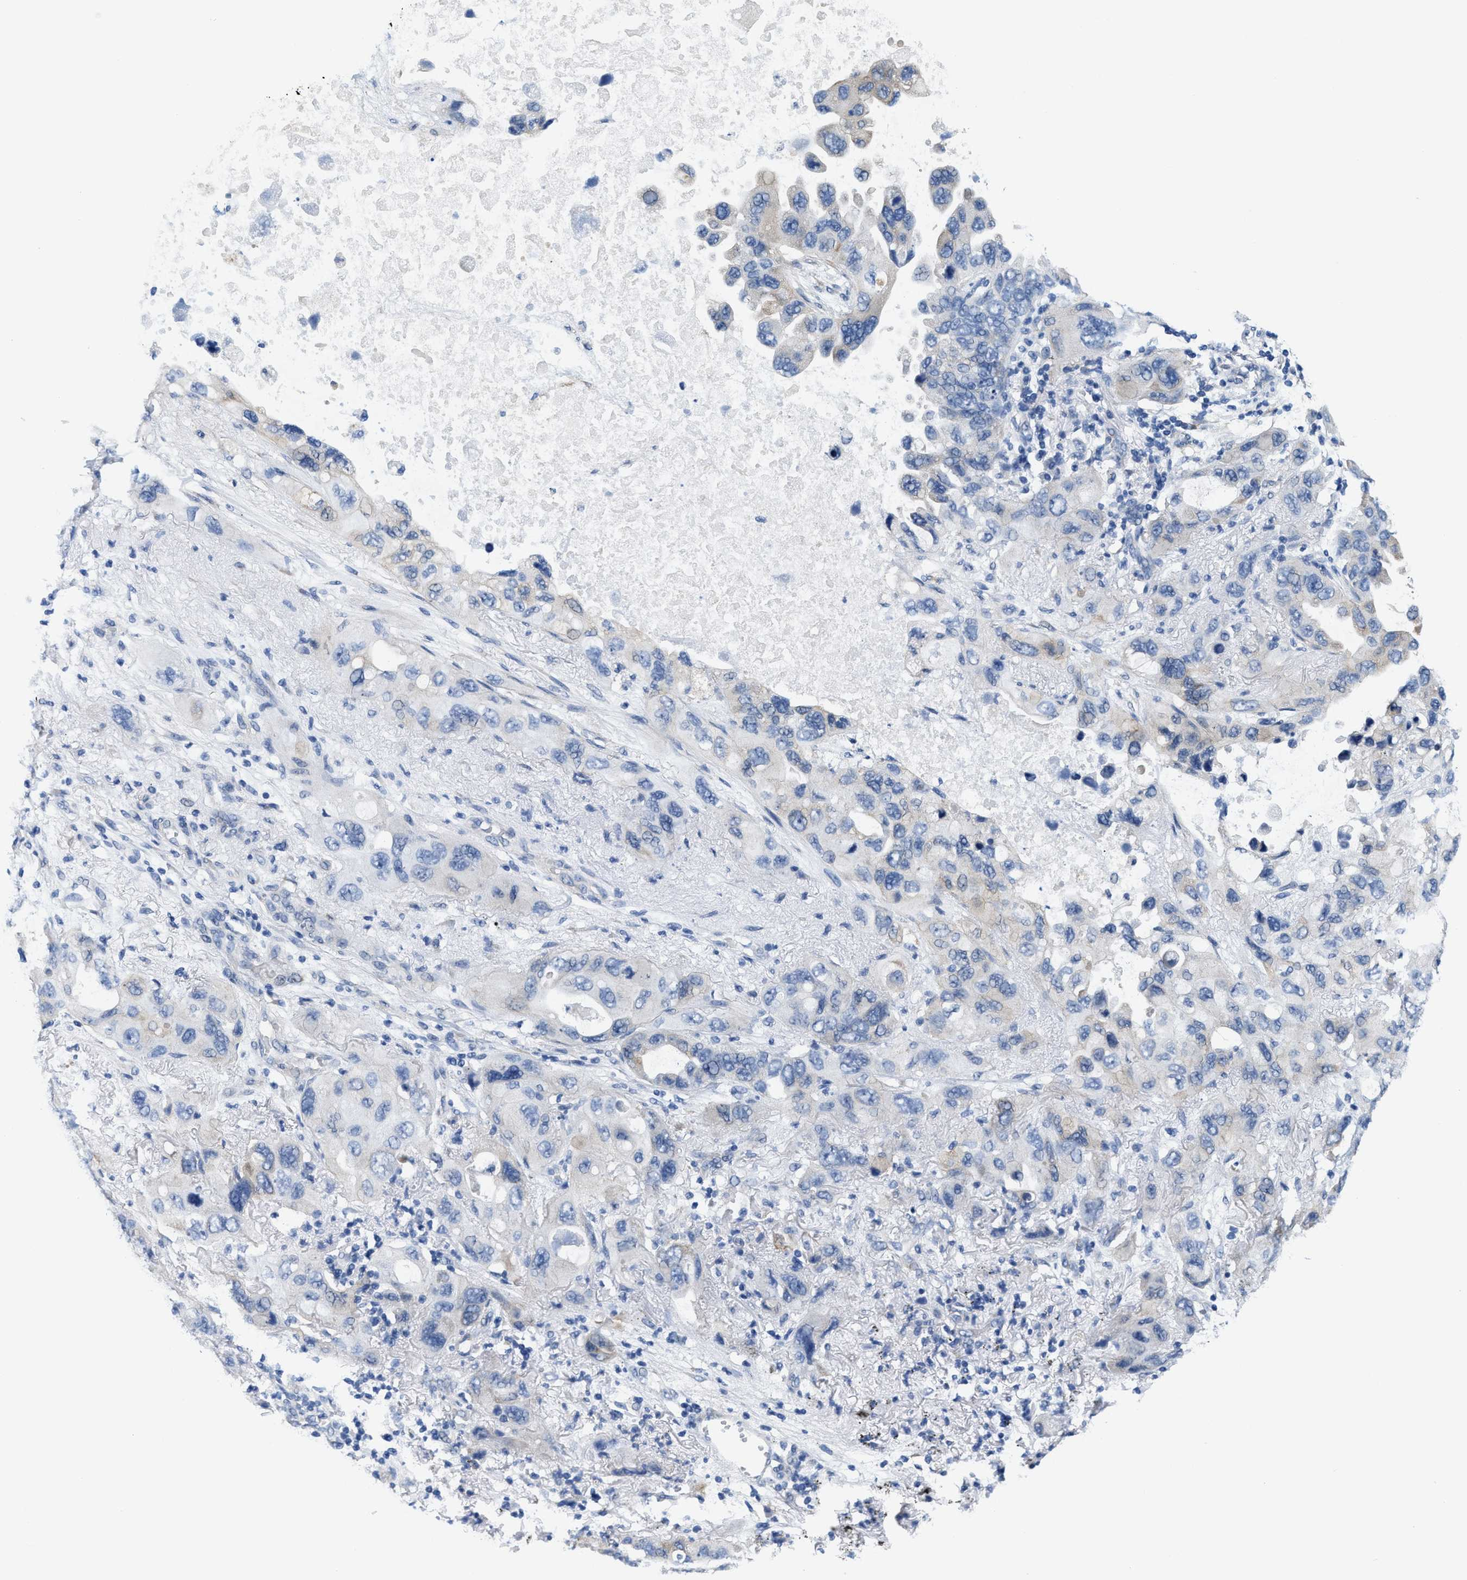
{"staining": {"intensity": "negative", "quantity": "none", "location": "none"}, "tissue": "lung cancer", "cell_type": "Tumor cells", "image_type": "cancer", "snomed": [{"axis": "morphology", "description": "Squamous cell carcinoma, NOS"}, {"axis": "topography", "description": "Lung"}], "caption": "DAB (3,3'-diaminobenzidine) immunohistochemical staining of lung cancer exhibits no significant positivity in tumor cells.", "gene": "DSCAM", "patient": {"sex": "female", "age": 73}}